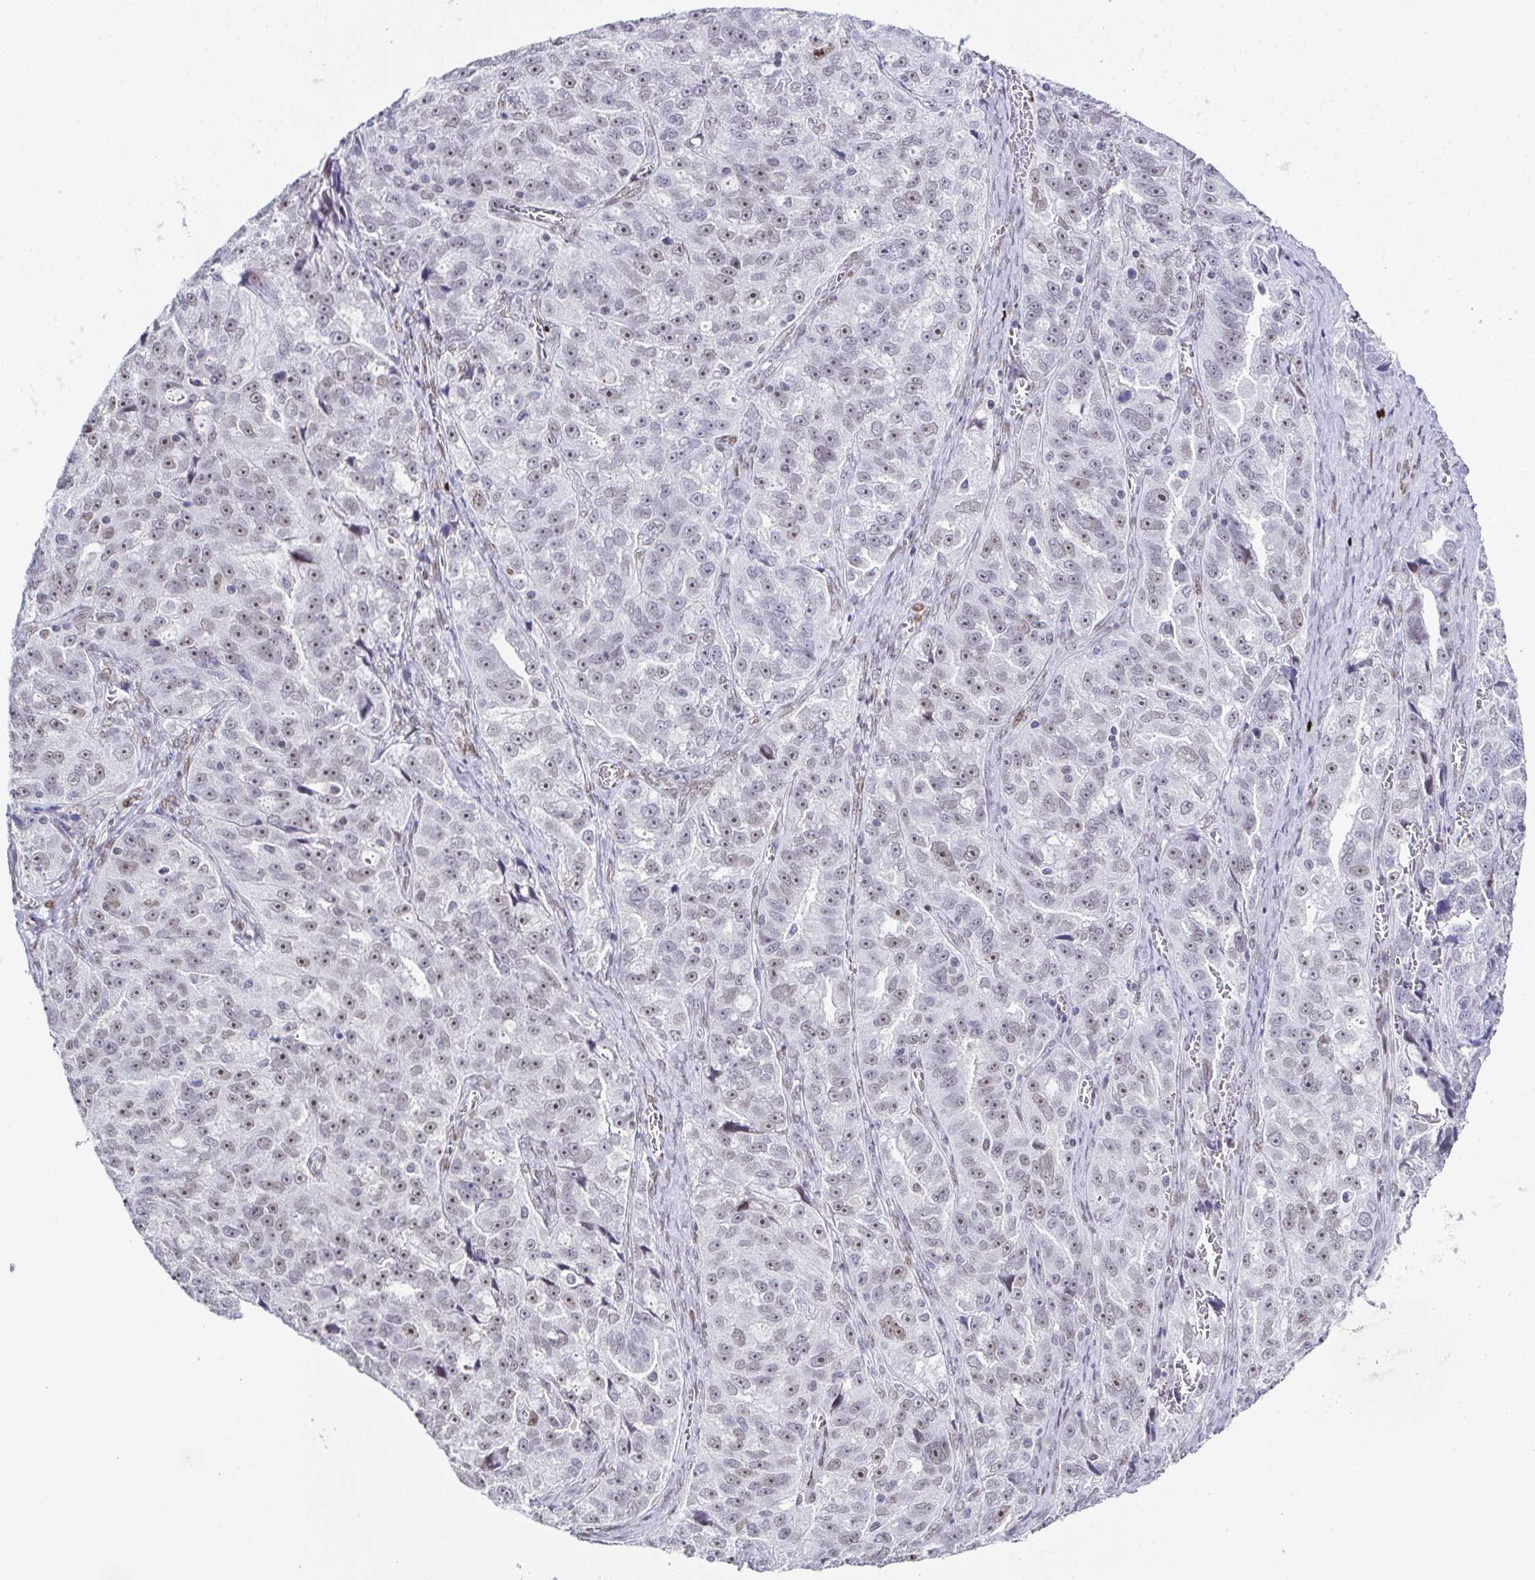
{"staining": {"intensity": "weak", "quantity": "25%-75%", "location": "nuclear"}, "tissue": "ovarian cancer", "cell_type": "Tumor cells", "image_type": "cancer", "snomed": [{"axis": "morphology", "description": "Cystadenocarcinoma, serous, NOS"}, {"axis": "topography", "description": "Ovary"}], "caption": "A low amount of weak nuclear staining is seen in about 25%-75% of tumor cells in ovarian cancer (serous cystadenocarcinoma) tissue.", "gene": "RB1", "patient": {"sex": "female", "age": 51}}